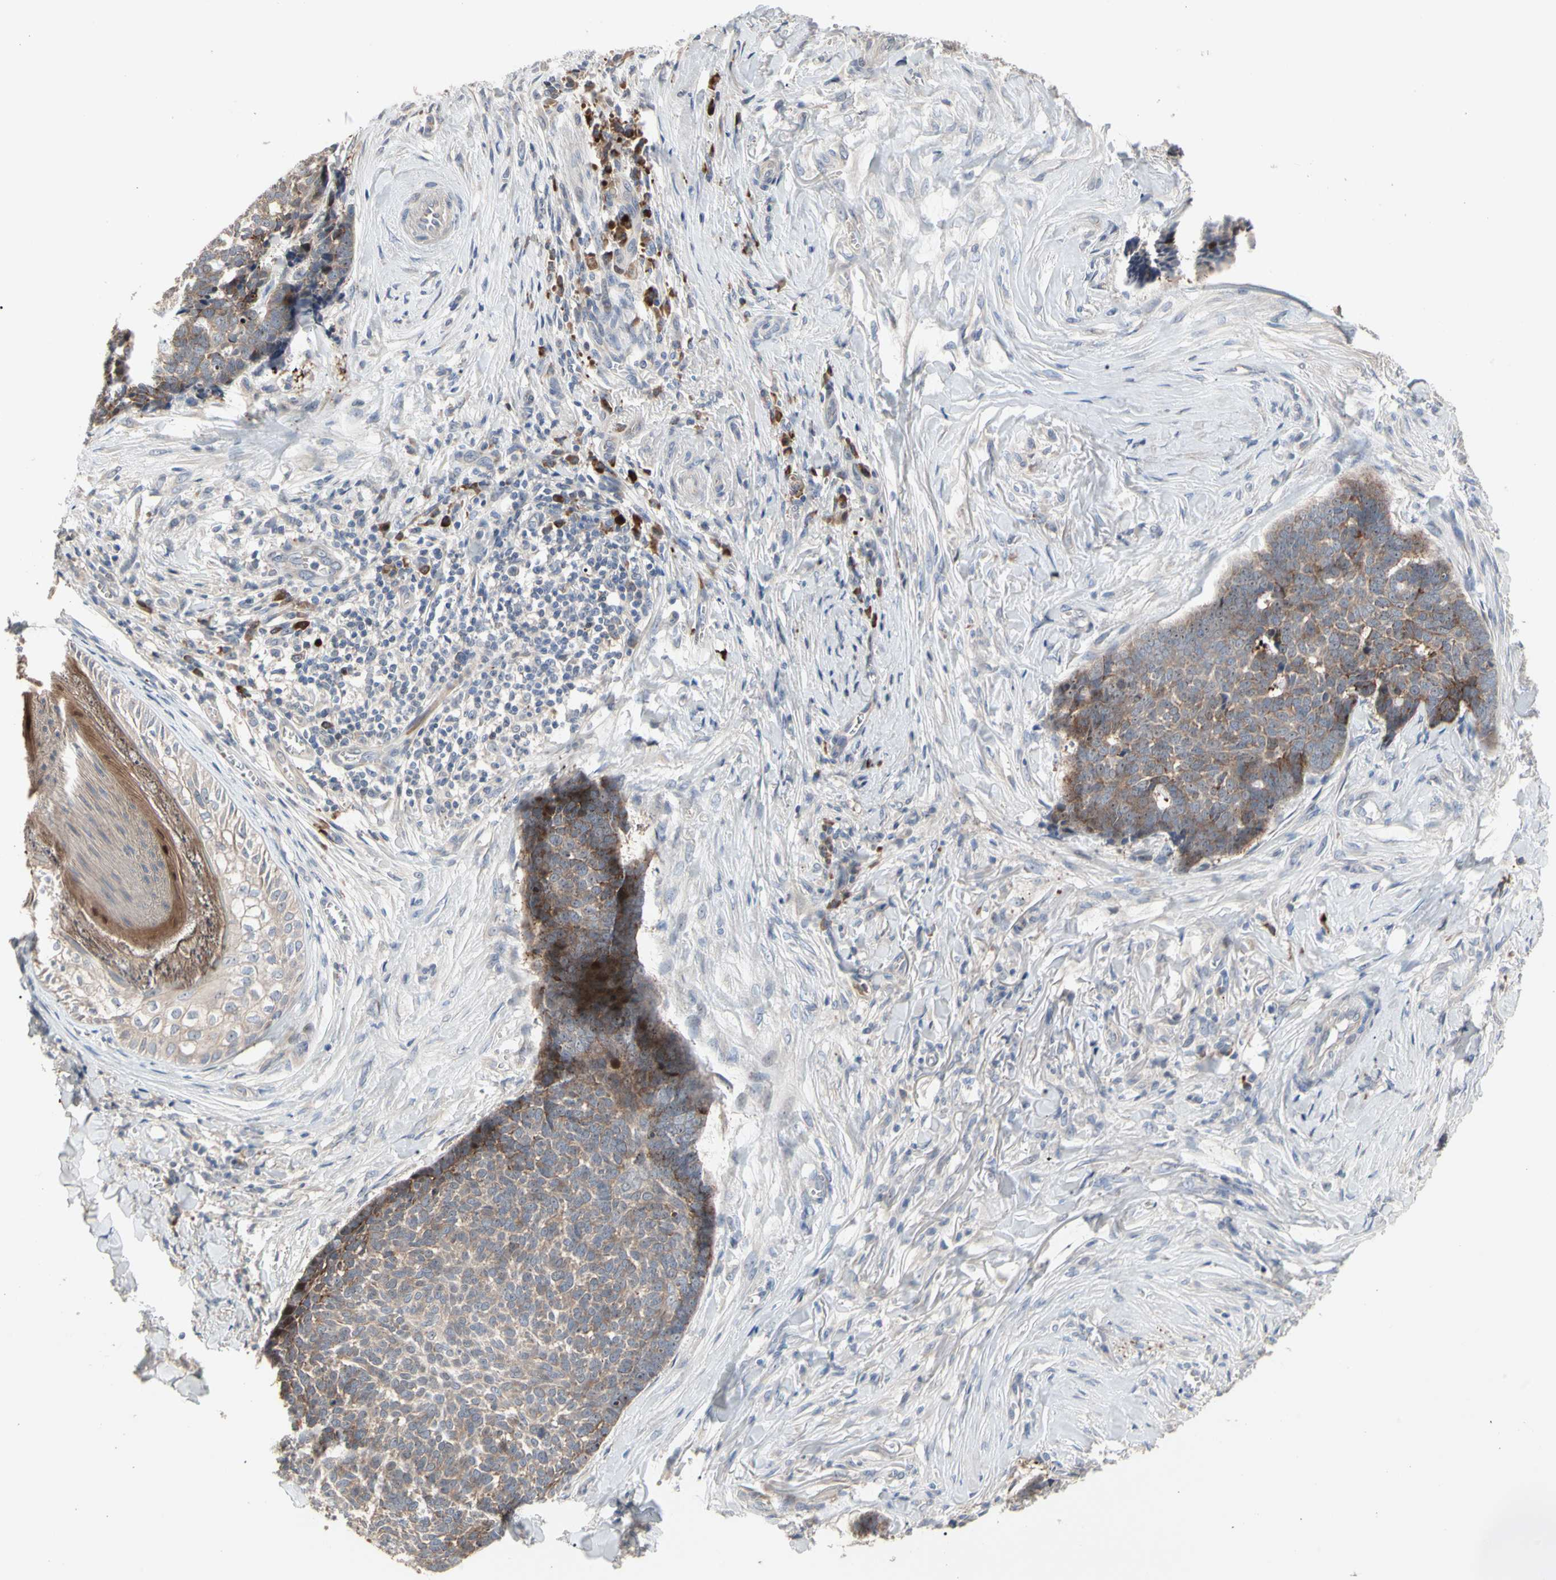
{"staining": {"intensity": "weak", "quantity": ">75%", "location": "cytoplasmic/membranous"}, "tissue": "skin cancer", "cell_type": "Tumor cells", "image_type": "cancer", "snomed": [{"axis": "morphology", "description": "Basal cell carcinoma"}, {"axis": "topography", "description": "Skin"}], "caption": "A brown stain highlights weak cytoplasmic/membranous expression of a protein in human skin cancer (basal cell carcinoma) tumor cells.", "gene": "HMGCR", "patient": {"sex": "male", "age": 84}}